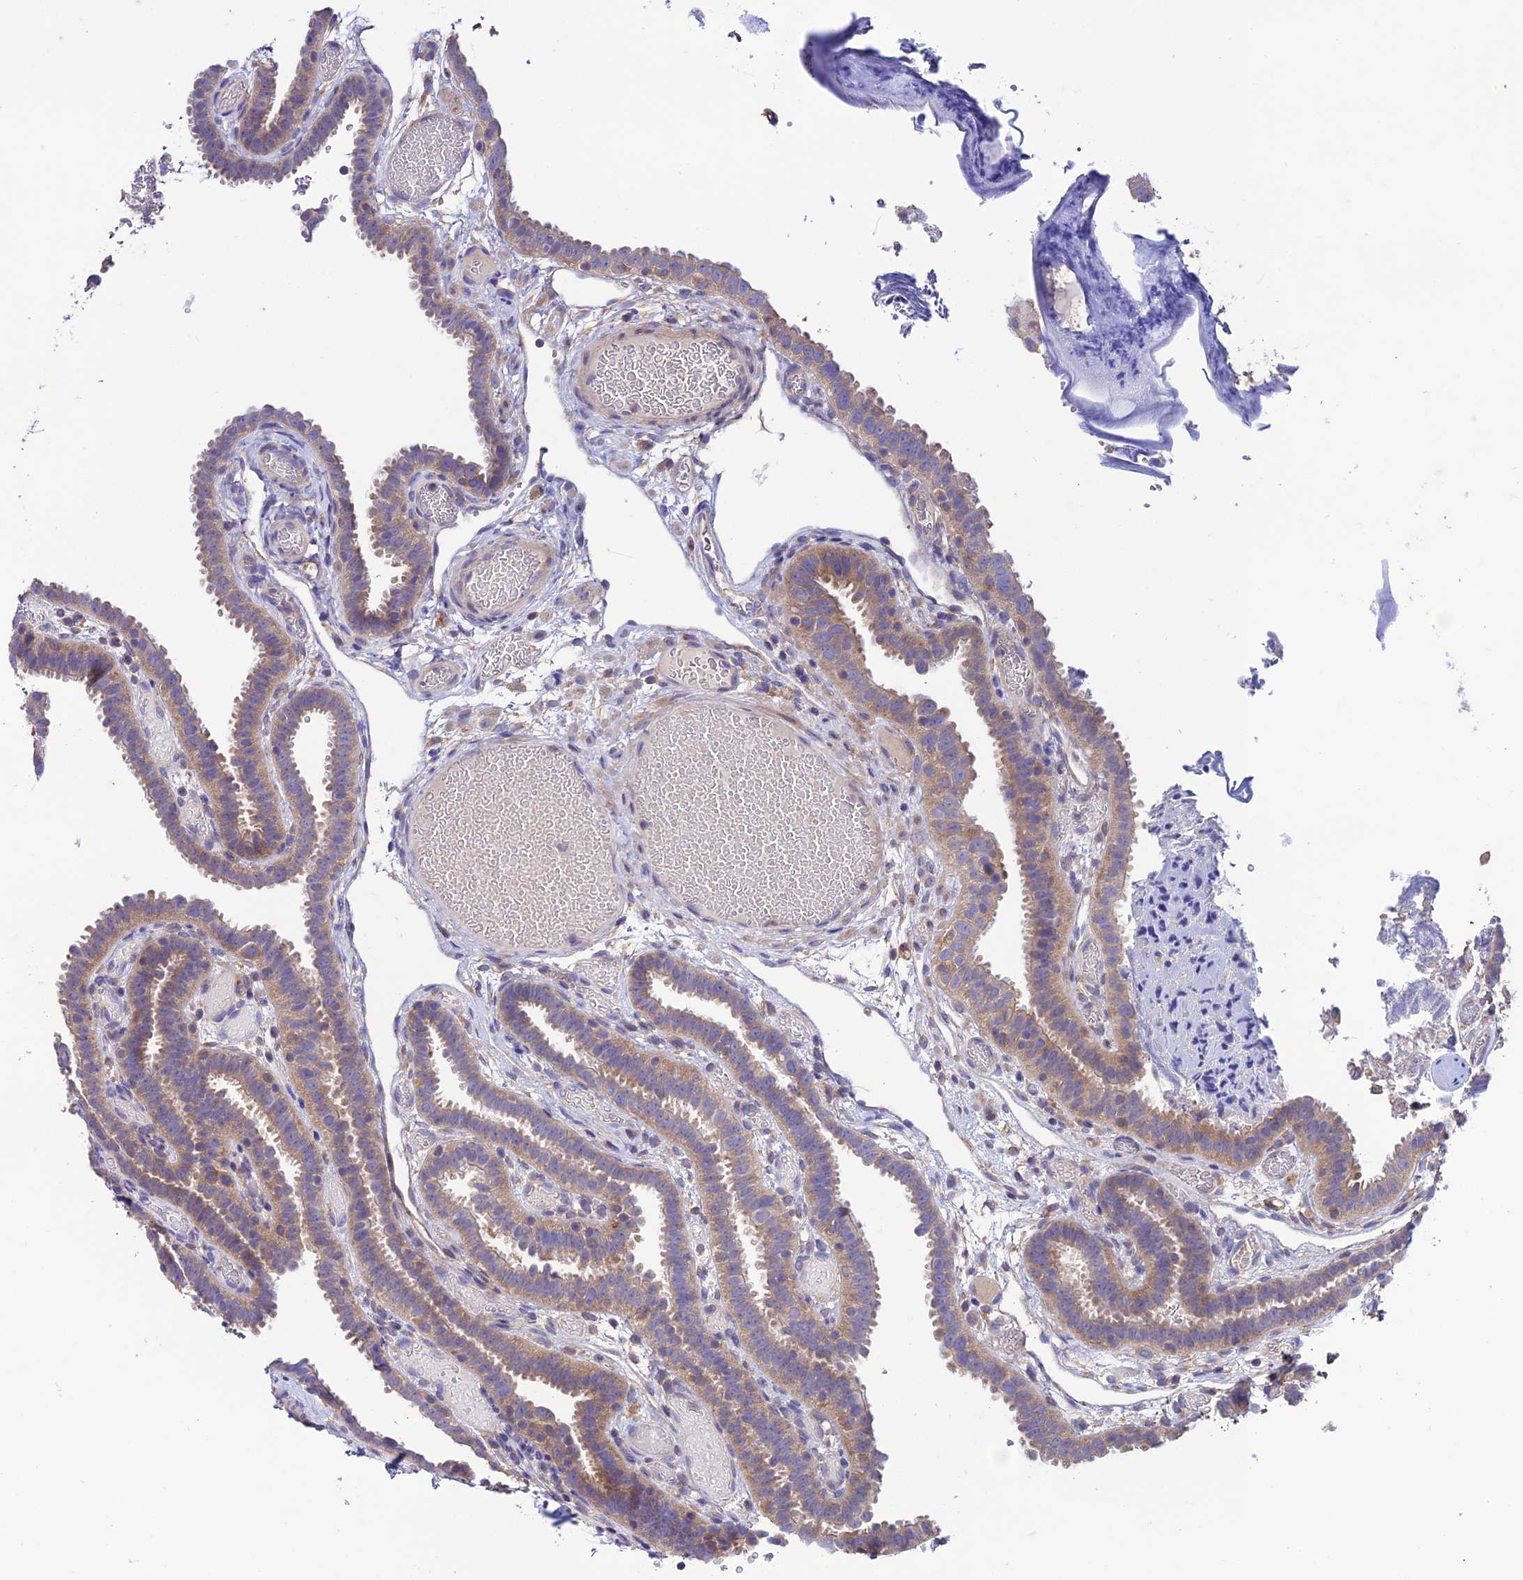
{"staining": {"intensity": "weak", "quantity": "25%-75%", "location": "cytoplasmic/membranous"}, "tissue": "fallopian tube", "cell_type": "Glandular cells", "image_type": "normal", "snomed": [{"axis": "morphology", "description": "Normal tissue, NOS"}, {"axis": "topography", "description": "Fallopian tube"}], "caption": "Weak cytoplasmic/membranous staining for a protein is identified in about 25%-75% of glandular cells of unremarkable fallopian tube using immunohistochemistry.", "gene": "BRME1", "patient": {"sex": "female", "age": 37}}